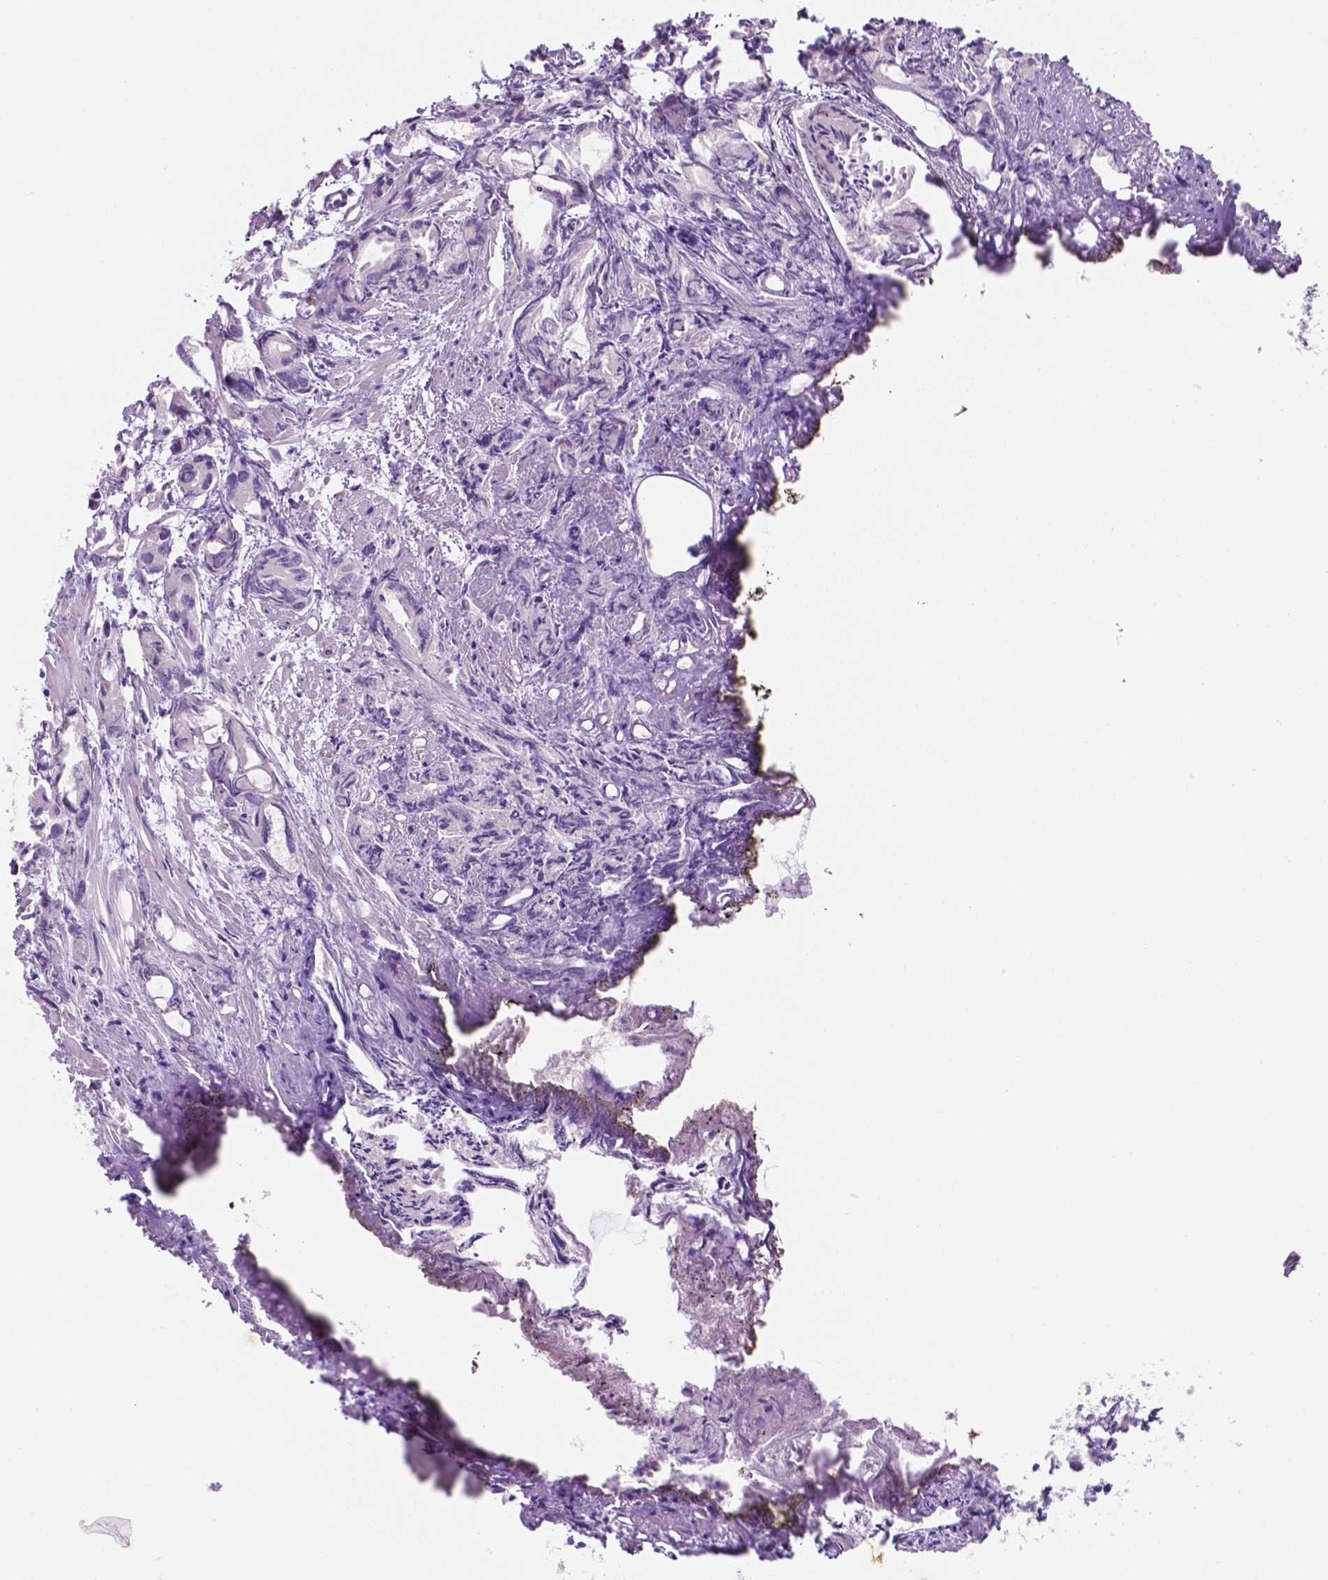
{"staining": {"intensity": "negative", "quantity": "none", "location": "none"}, "tissue": "prostate cancer", "cell_type": "Tumor cells", "image_type": "cancer", "snomed": [{"axis": "morphology", "description": "Adenocarcinoma, High grade"}, {"axis": "topography", "description": "Prostate"}], "caption": "DAB immunohistochemical staining of prostate cancer (high-grade adenocarcinoma) shows no significant expression in tumor cells.", "gene": "EBLN2", "patient": {"sex": "male", "age": 79}}